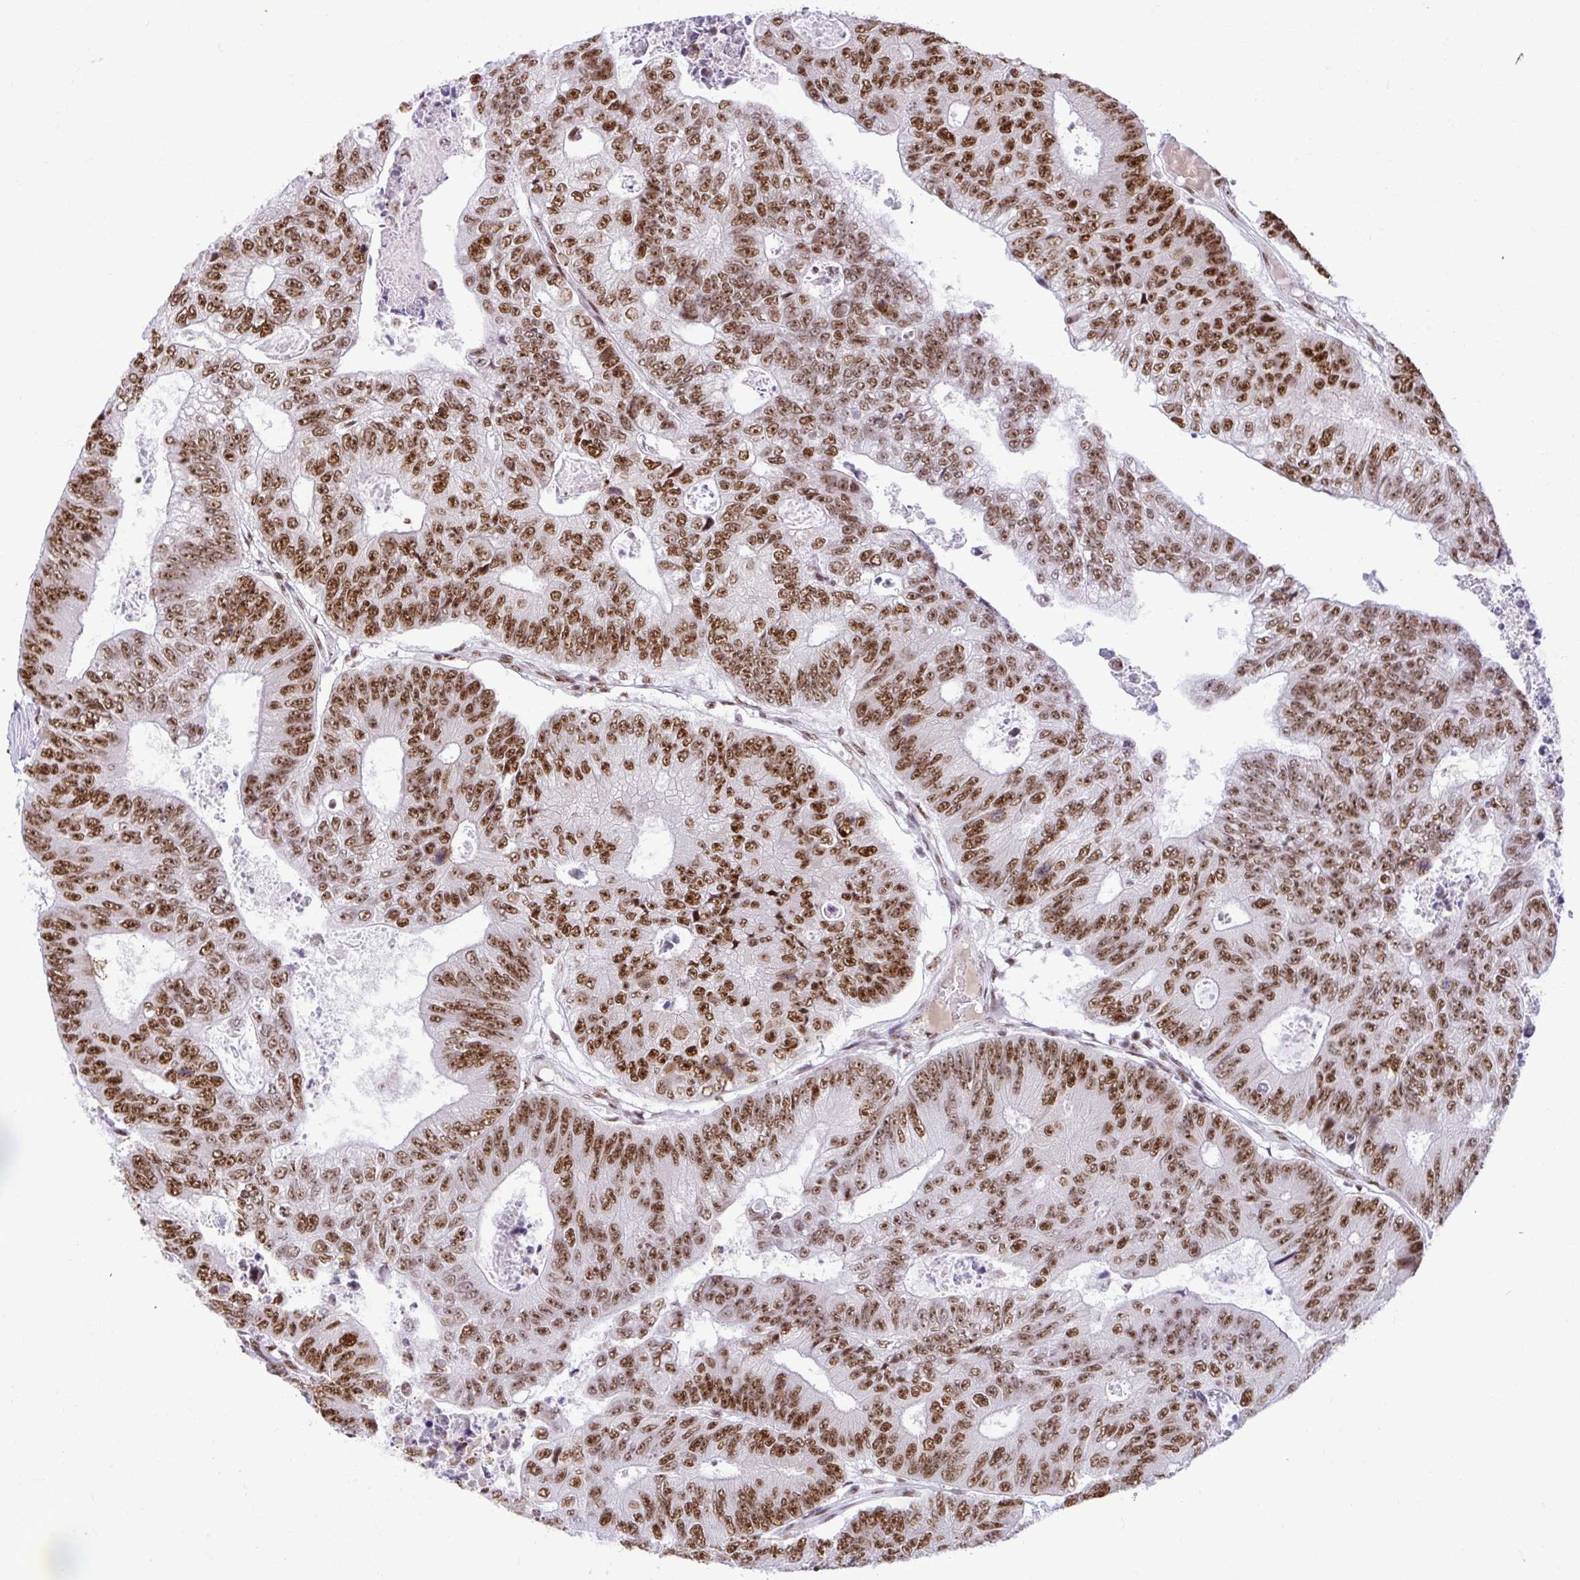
{"staining": {"intensity": "strong", "quantity": ">75%", "location": "nuclear"}, "tissue": "colorectal cancer", "cell_type": "Tumor cells", "image_type": "cancer", "snomed": [{"axis": "morphology", "description": "Adenocarcinoma, NOS"}, {"axis": "topography", "description": "Colon"}], "caption": "There is high levels of strong nuclear positivity in tumor cells of colorectal cancer, as demonstrated by immunohistochemical staining (brown color).", "gene": "PRPF19", "patient": {"sex": "female", "age": 48}}